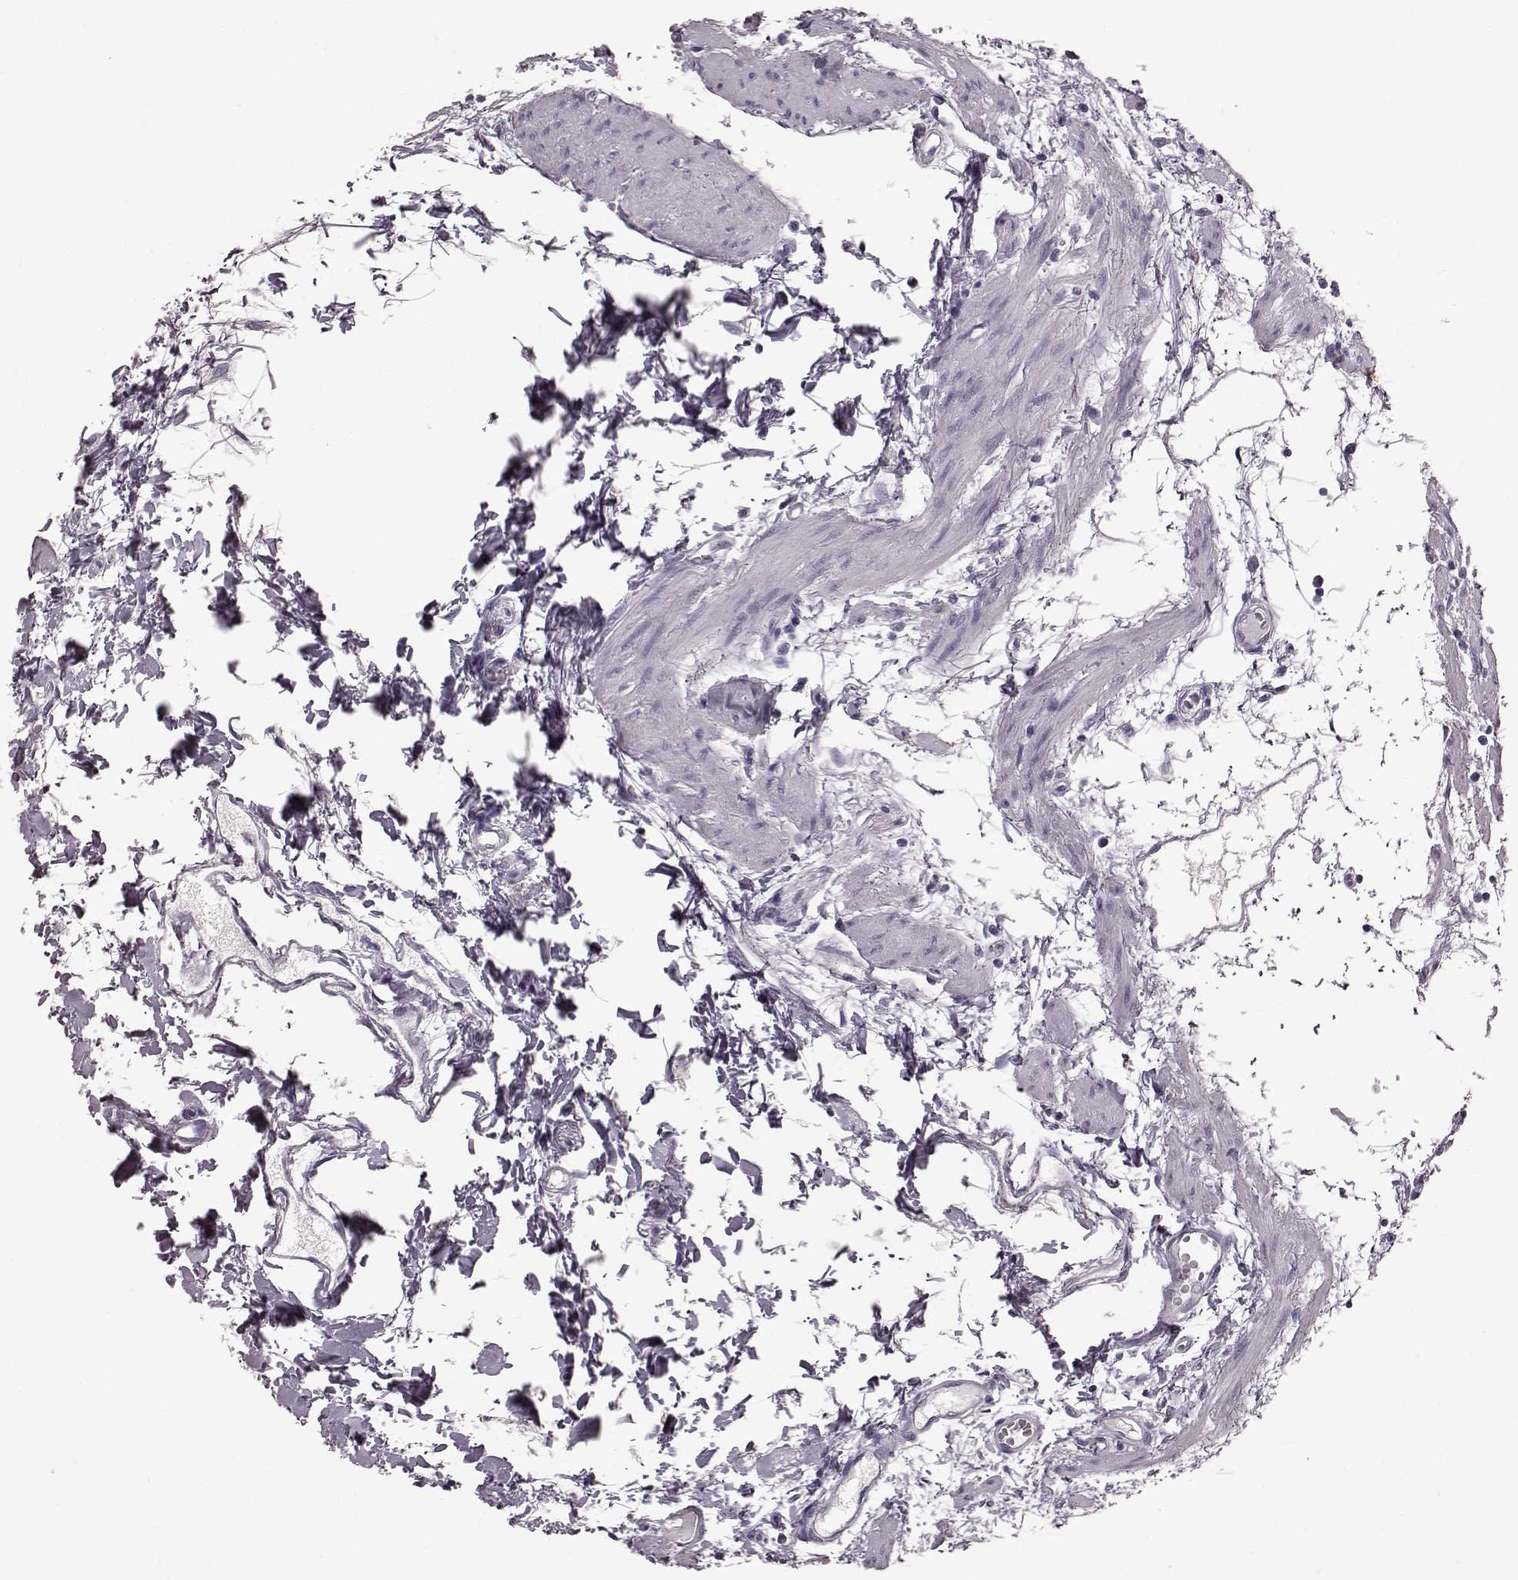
{"staining": {"intensity": "moderate", "quantity": "<25%", "location": "cytoplasmic/membranous"}, "tissue": "stomach", "cell_type": "Glandular cells", "image_type": "normal", "snomed": [{"axis": "morphology", "description": "Normal tissue, NOS"}, {"axis": "topography", "description": "Stomach"}], "caption": "IHC photomicrograph of normal stomach: stomach stained using IHC exhibits low levels of moderate protein expression localized specifically in the cytoplasmic/membranous of glandular cells, appearing as a cytoplasmic/membranous brown color.", "gene": "FUT4", "patient": {"sex": "male", "age": 55}}